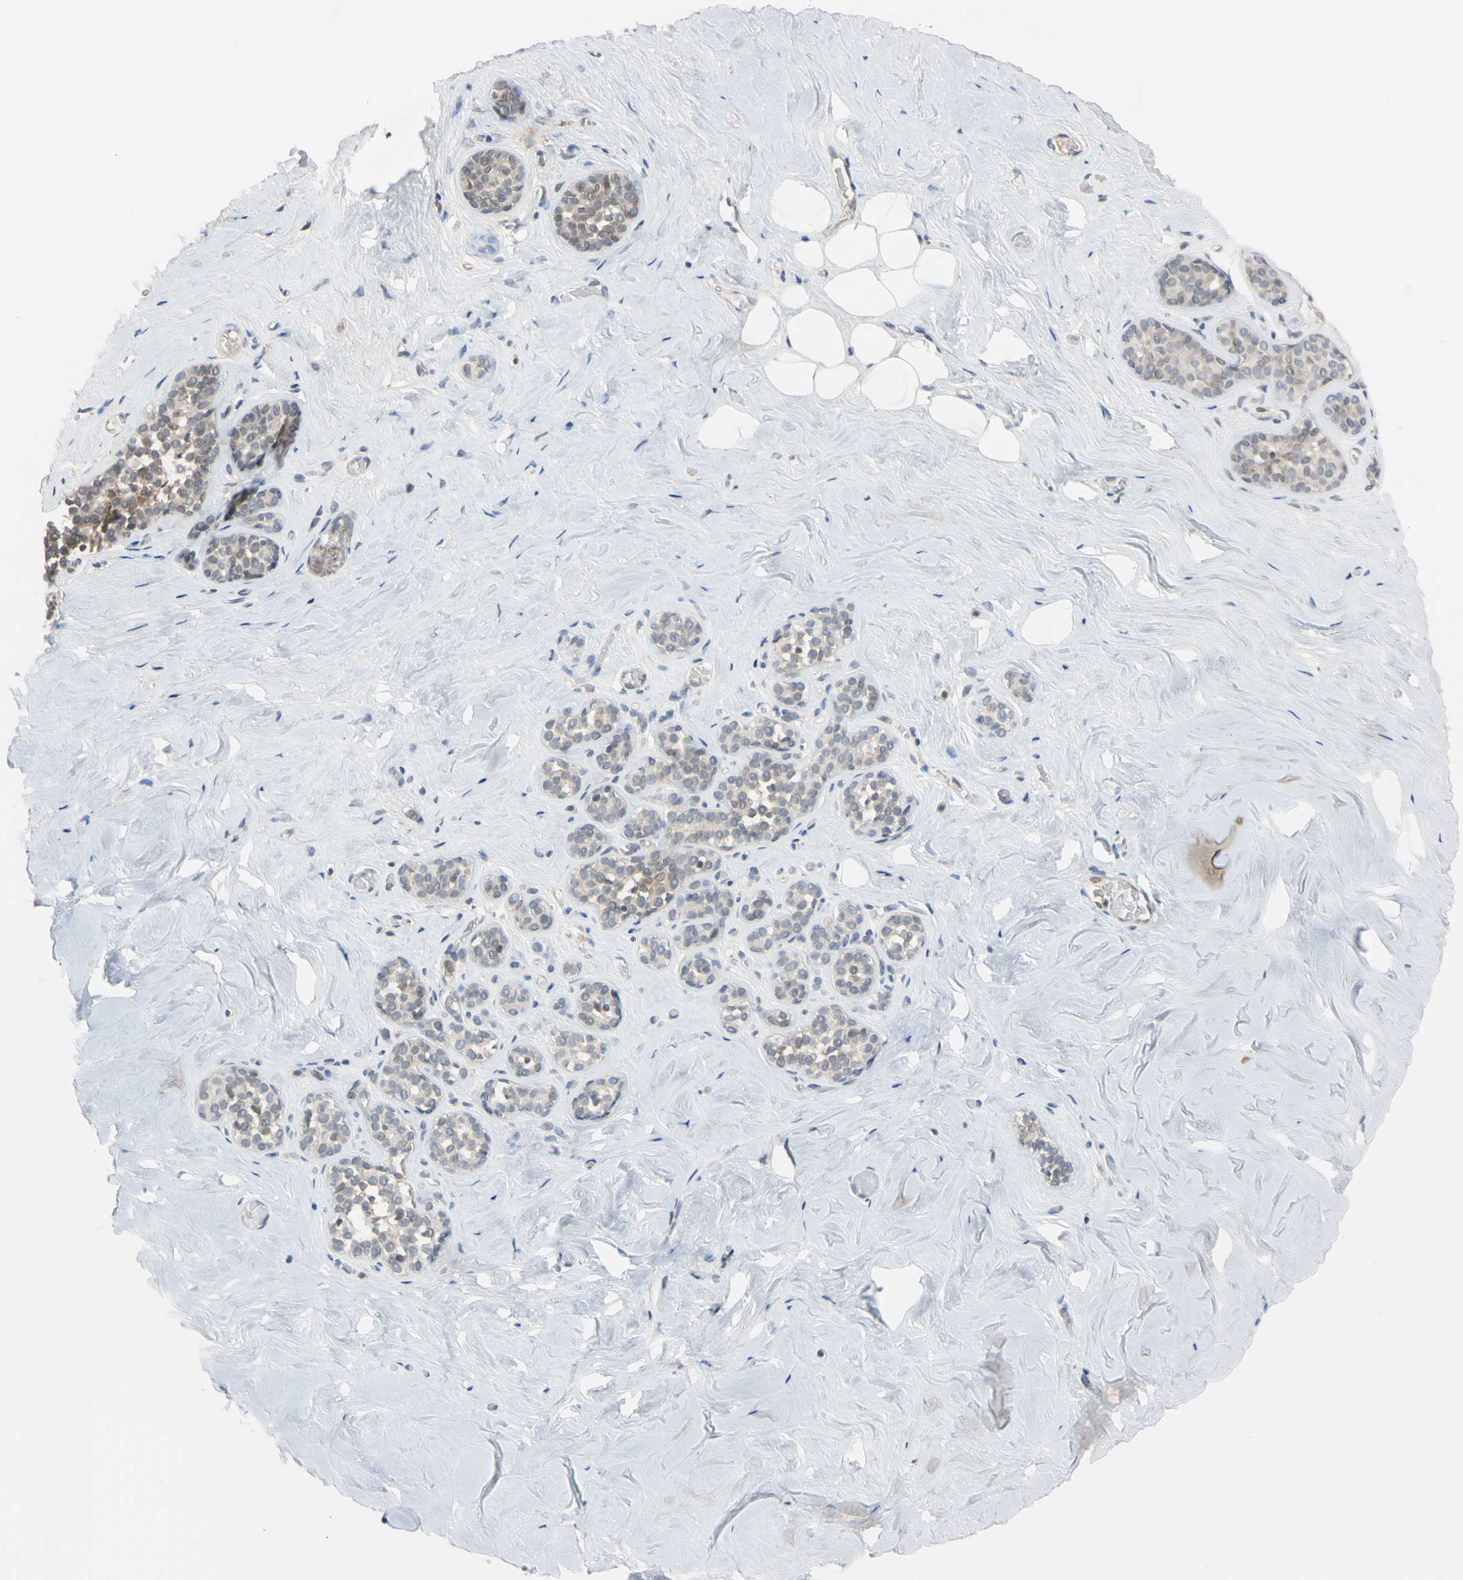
{"staining": {"intensity": "negative", "quantity": "none", "location": "none"}, "tissue": "breast", "cell_type": "Adipocytes", "image_type": "normal", "snomed": [{"axis": "morphology", "description": "Normal tissue, NOS"}, {"axis": "topography", "description": "Breast"}], "caption": "This is an IHC micrograph of benign breast. There is no expression in adipocytes.", "gene": "UBE2I", "patient": {"sex": "female", "age": 75}}